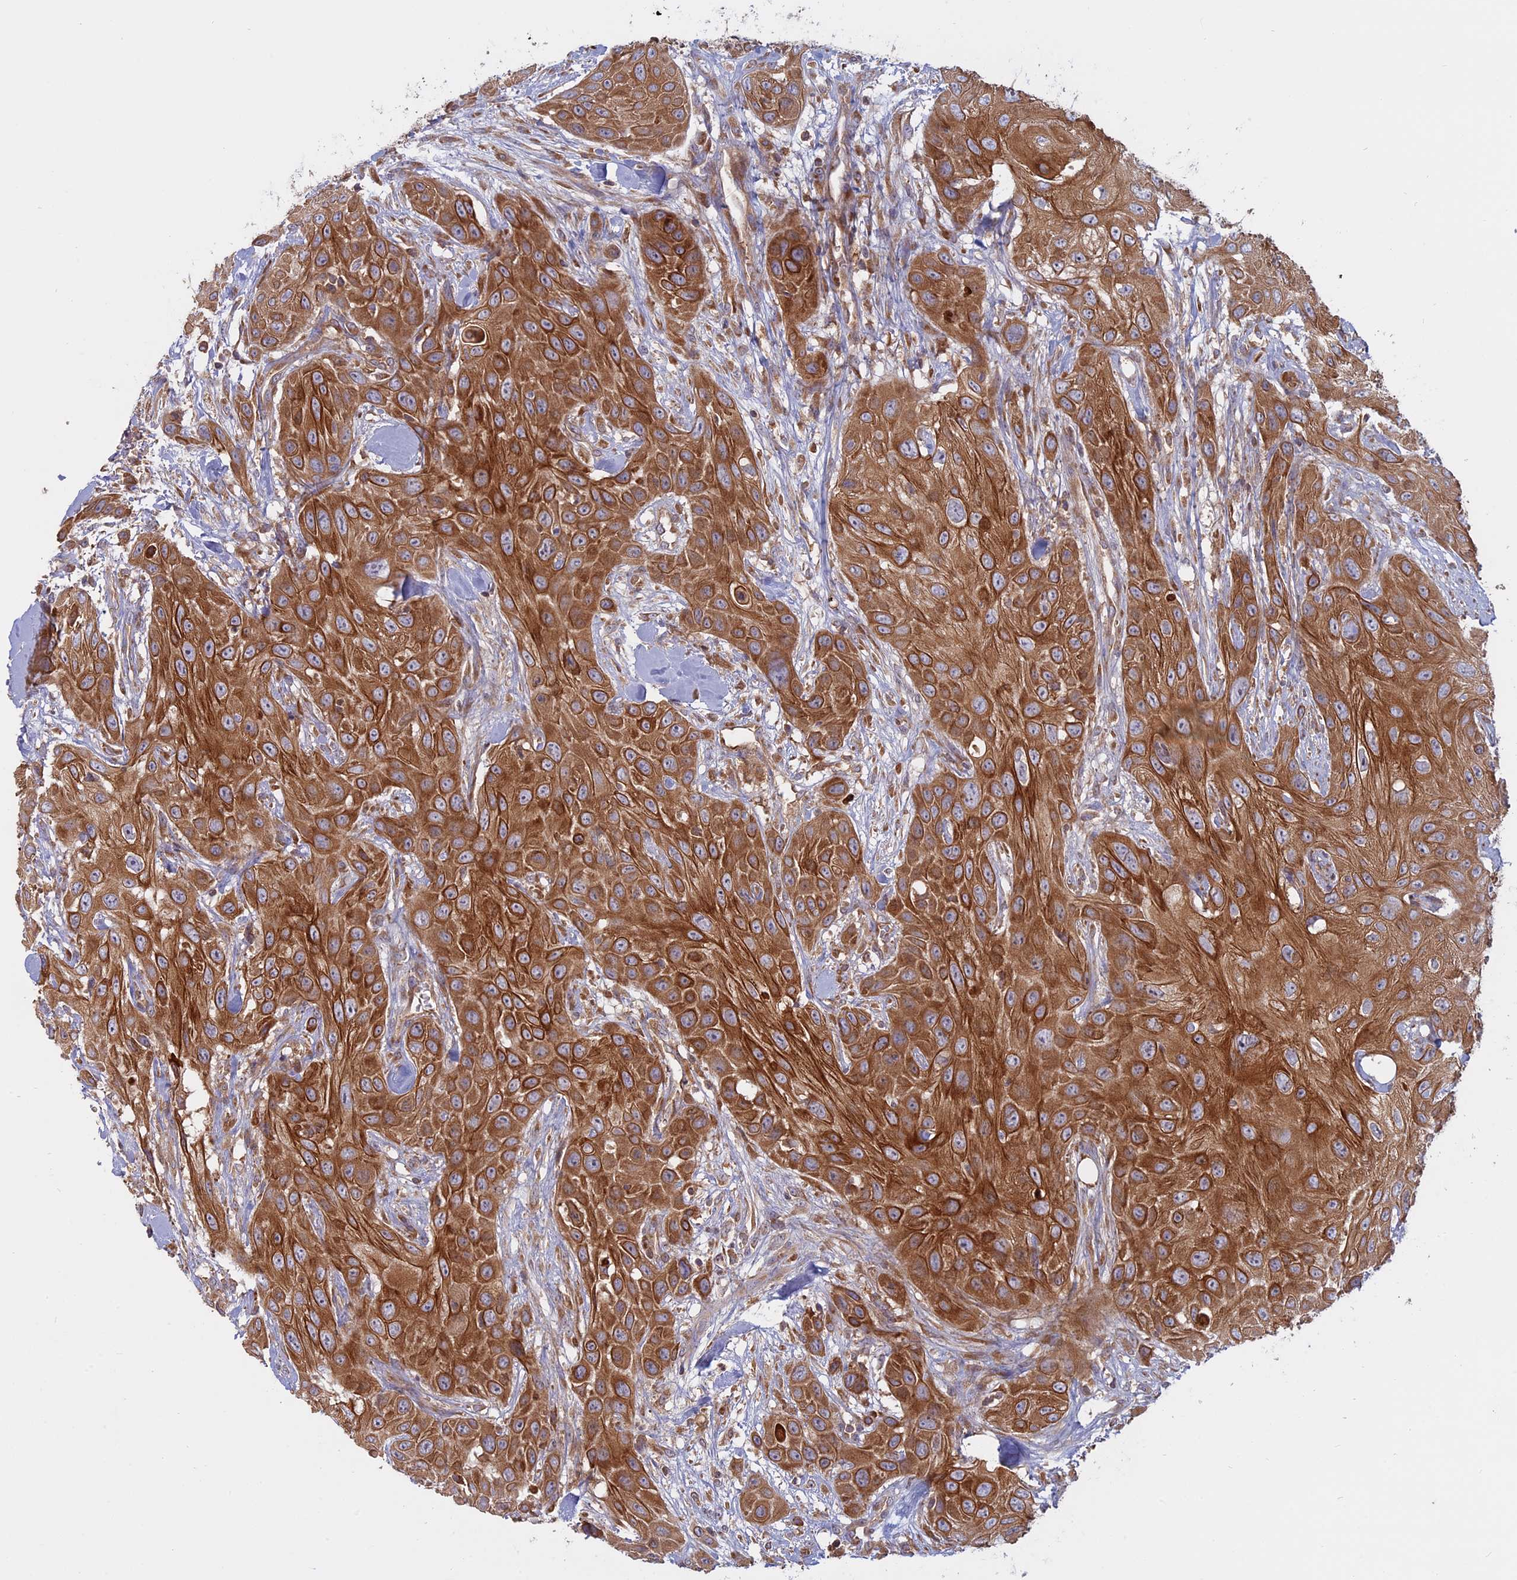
{"staining": {"intensity": "moderate", "quantity": ">75%", "location": "cytoplasmic/membranous"}, "tissue": "head and neck cancer", "cell_type": "Tumor cells", "image_type": "cancer", "snomed": [{"axis": "morphology", "description": "Squamous cell carcinoma, NOS"}, {"axis": "topography", "description": "Head-Neck"}], "caption": "DAB (3,3'-diaminobenzidine) immunohistochemical staining of human head and neck squamous cell carcinoma reveals moderate cytoplasmic/membranous protein staining in about >75% of tumor cells. (IHC, brightfield microscopy, high magnification).", "gene": "TMEM208", "patient": {"sex": "male", "age": 81}}